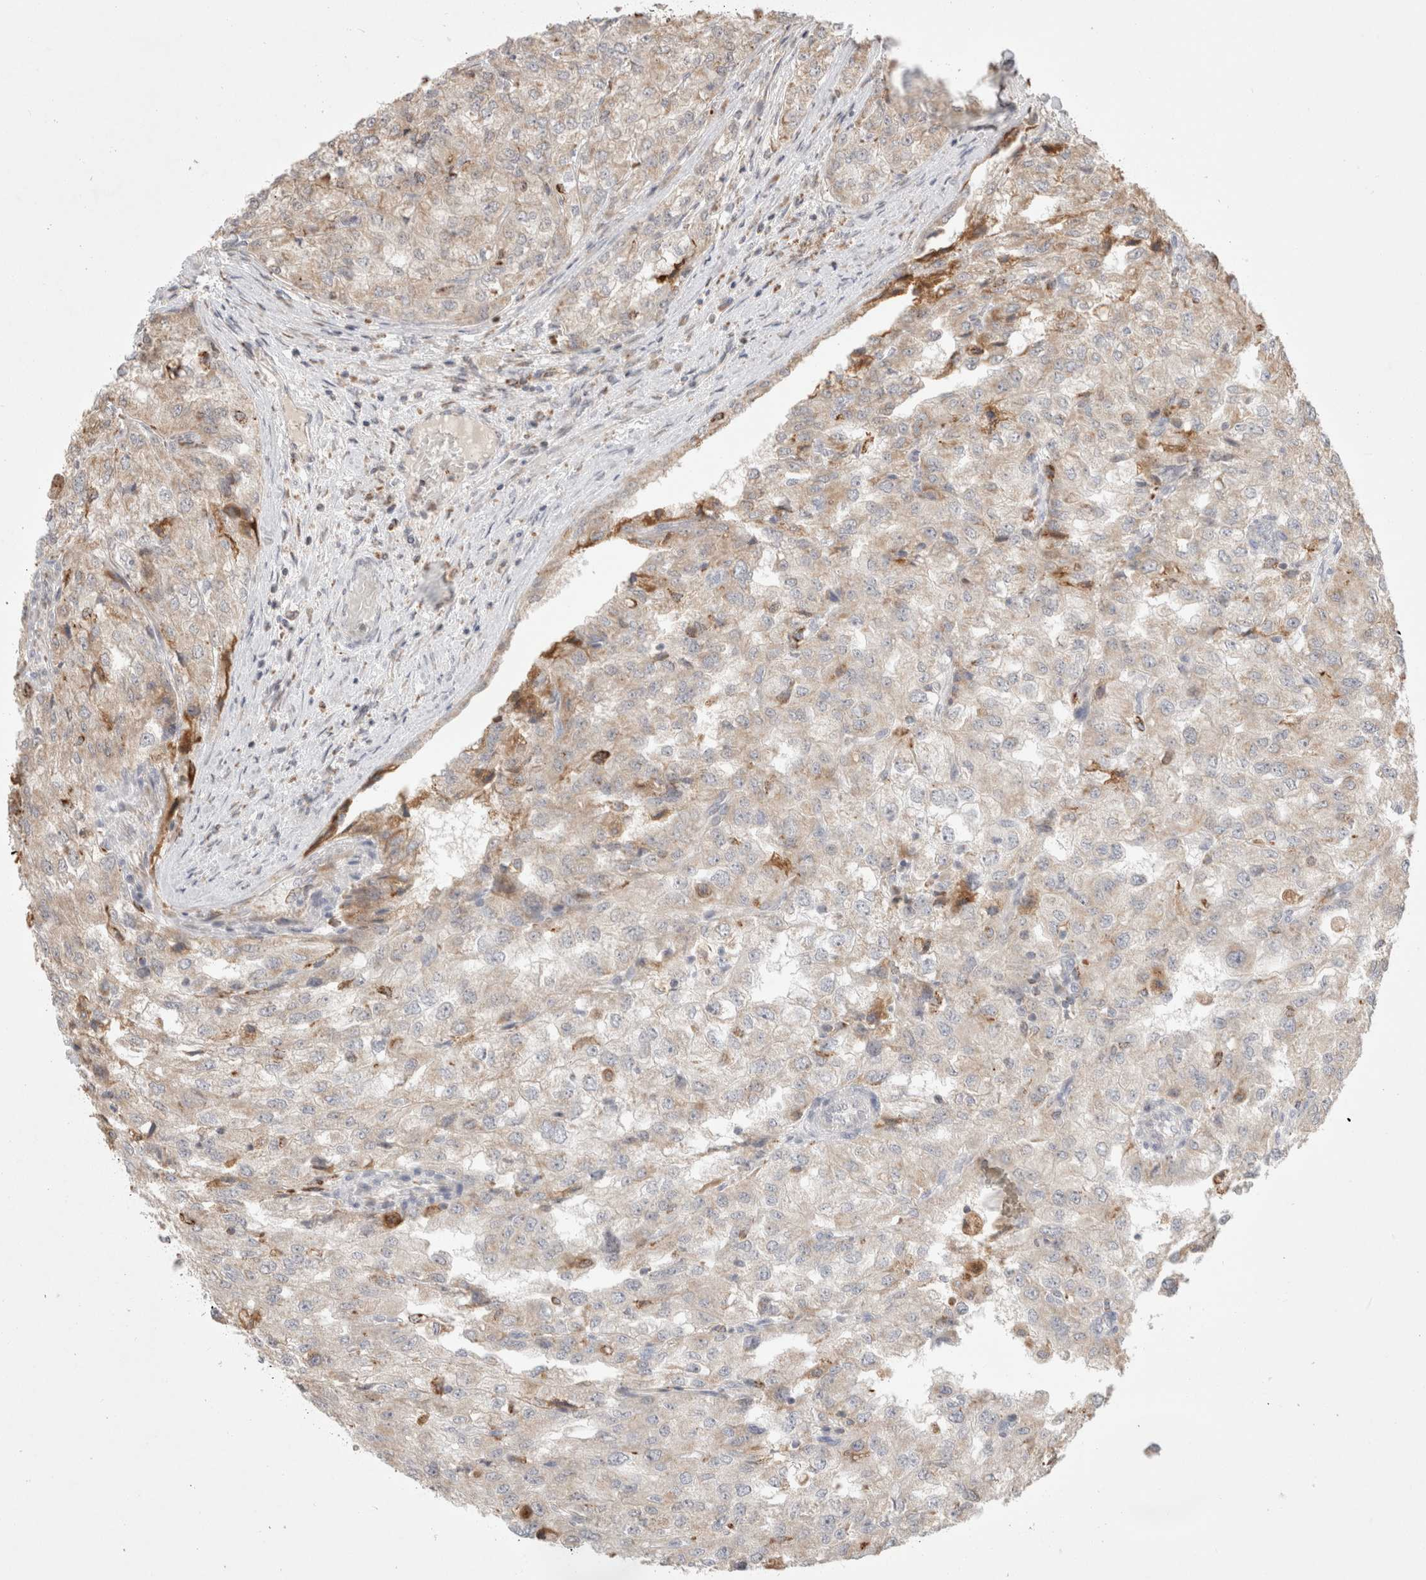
{"staining": {"intensity": "weak", "quantity": "25%-75%", "location": "cytoplasmic/membranous"}, "tissue": "renal cancer", "cell_type": "Tumor cells", "image_type": "cancer", "snomed": [{"axis": "morphology", "description": "Adenocarcinoma, NOS"}, {"axis": "topography", "description": "Kidney"}], "caption": "Immunohistochemistry (DAB (3,3'-diaminobenzidine)) staining of human renal cancer (adenocarcinoma) shows weak cytoplasmic/membranous protein staining in about 25%-75% of tumor cells. Using DAB (3,3'-diaminobenzidine) (brown) and hematoxylin (blue) stains, captured at high magnification using brightfield microscopy.", "gene": "HROB", "patient": {"sex": "female", "age": 54}}